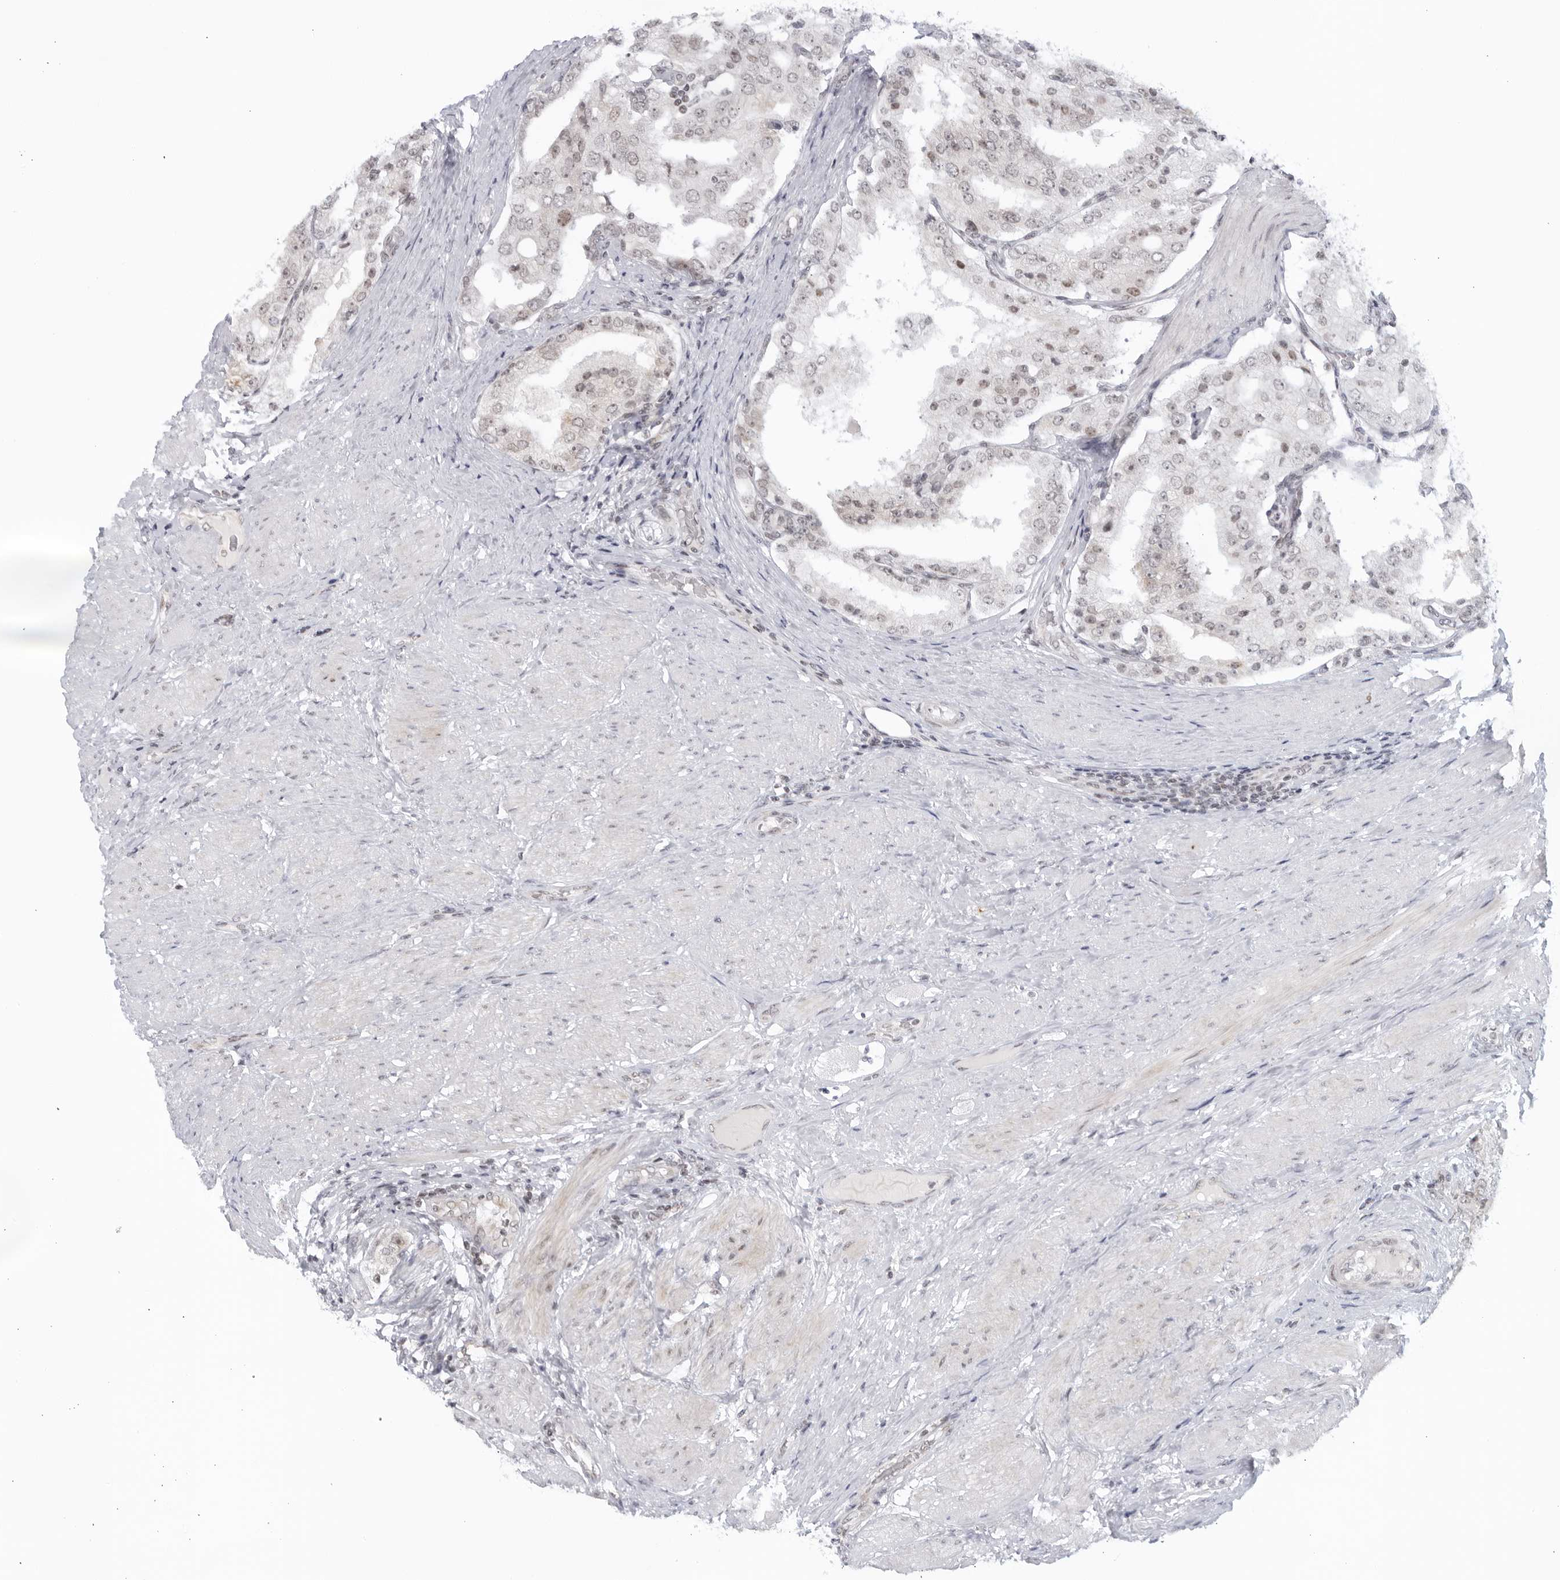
{"staining": {"intensity": "negative", "quantity": "none", "location": "none"}, "tissue": "prostate cancer", "cell_type": "Tumor cells", "image_type": "cancer", "snomed": [{"axis": "morphology", "description": "Adenocarcinoma, High grade"}, {"axis": "topography", "description": "Prostate"}], "caption": "IHC micrograph of adenocarcinoma (high-grade) (prostate) stained for a protein (brown), which shows no staining in tumor cells. The staining was performed using DAB to visualize the protein expression in brown, while the nuclei were stained in blue with hematoxylin (Magnification: 20x).", "gene": "RAB11FIP3", "patient": {"sex": "male", "age": 50}}